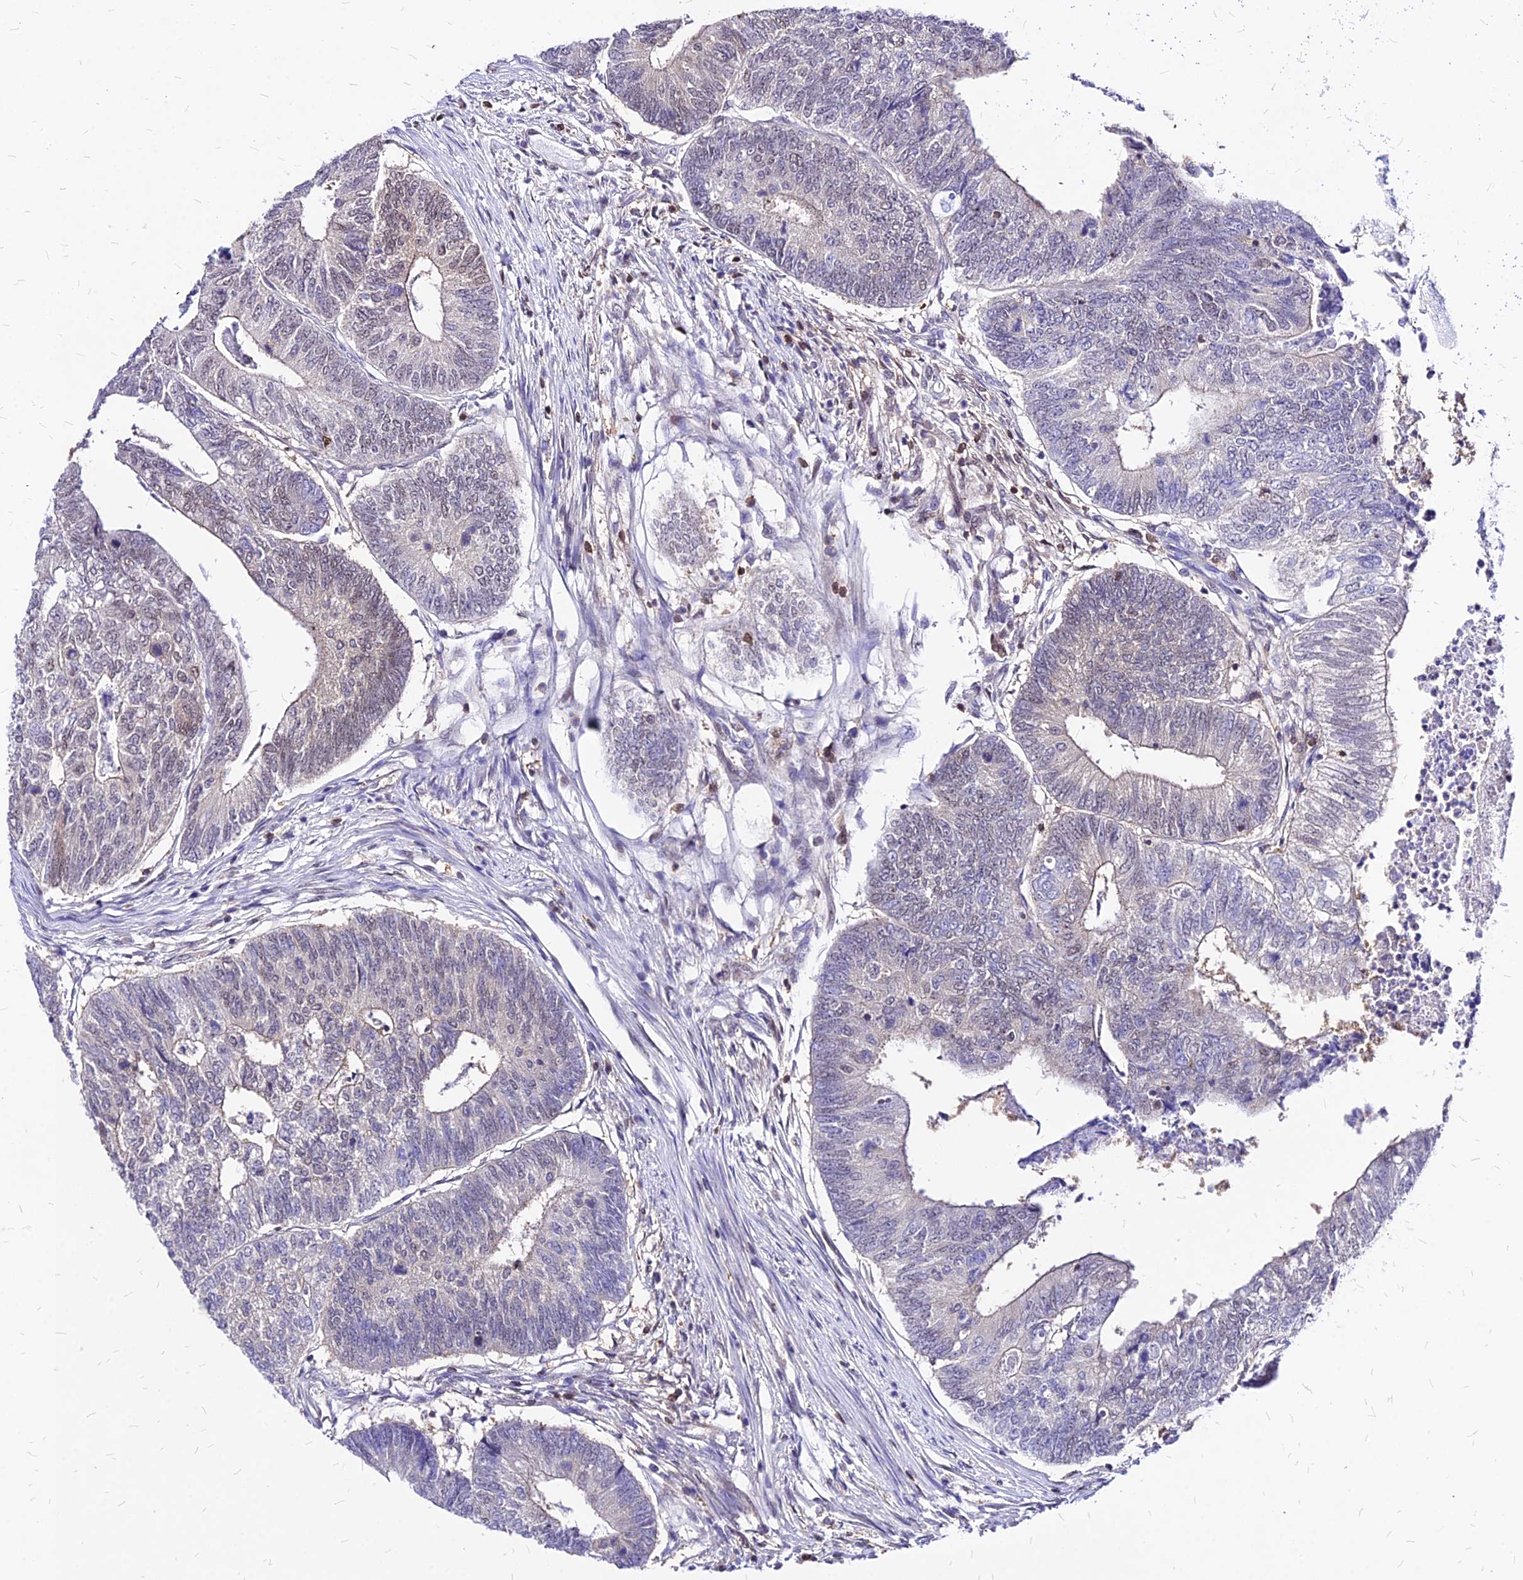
{"staining": {"intensity": "weak", "quantity": "<25%", "location": "nuclear"}, "tissue": "colorectal cancer", "cell_type": "Tumor cells", "image_type": "cancer", "snomed": [{"axis": "morphology", "description": "Adenocarcinoma, NOS"}, {"axis": "topography", "description": "Colon"}], "caption": "Immunohistochemical staining of colorectal cancer displays no significant positivity in tumor cells.", "gene": "PAXX", "patient": {"sex": "female", "age": 67}}